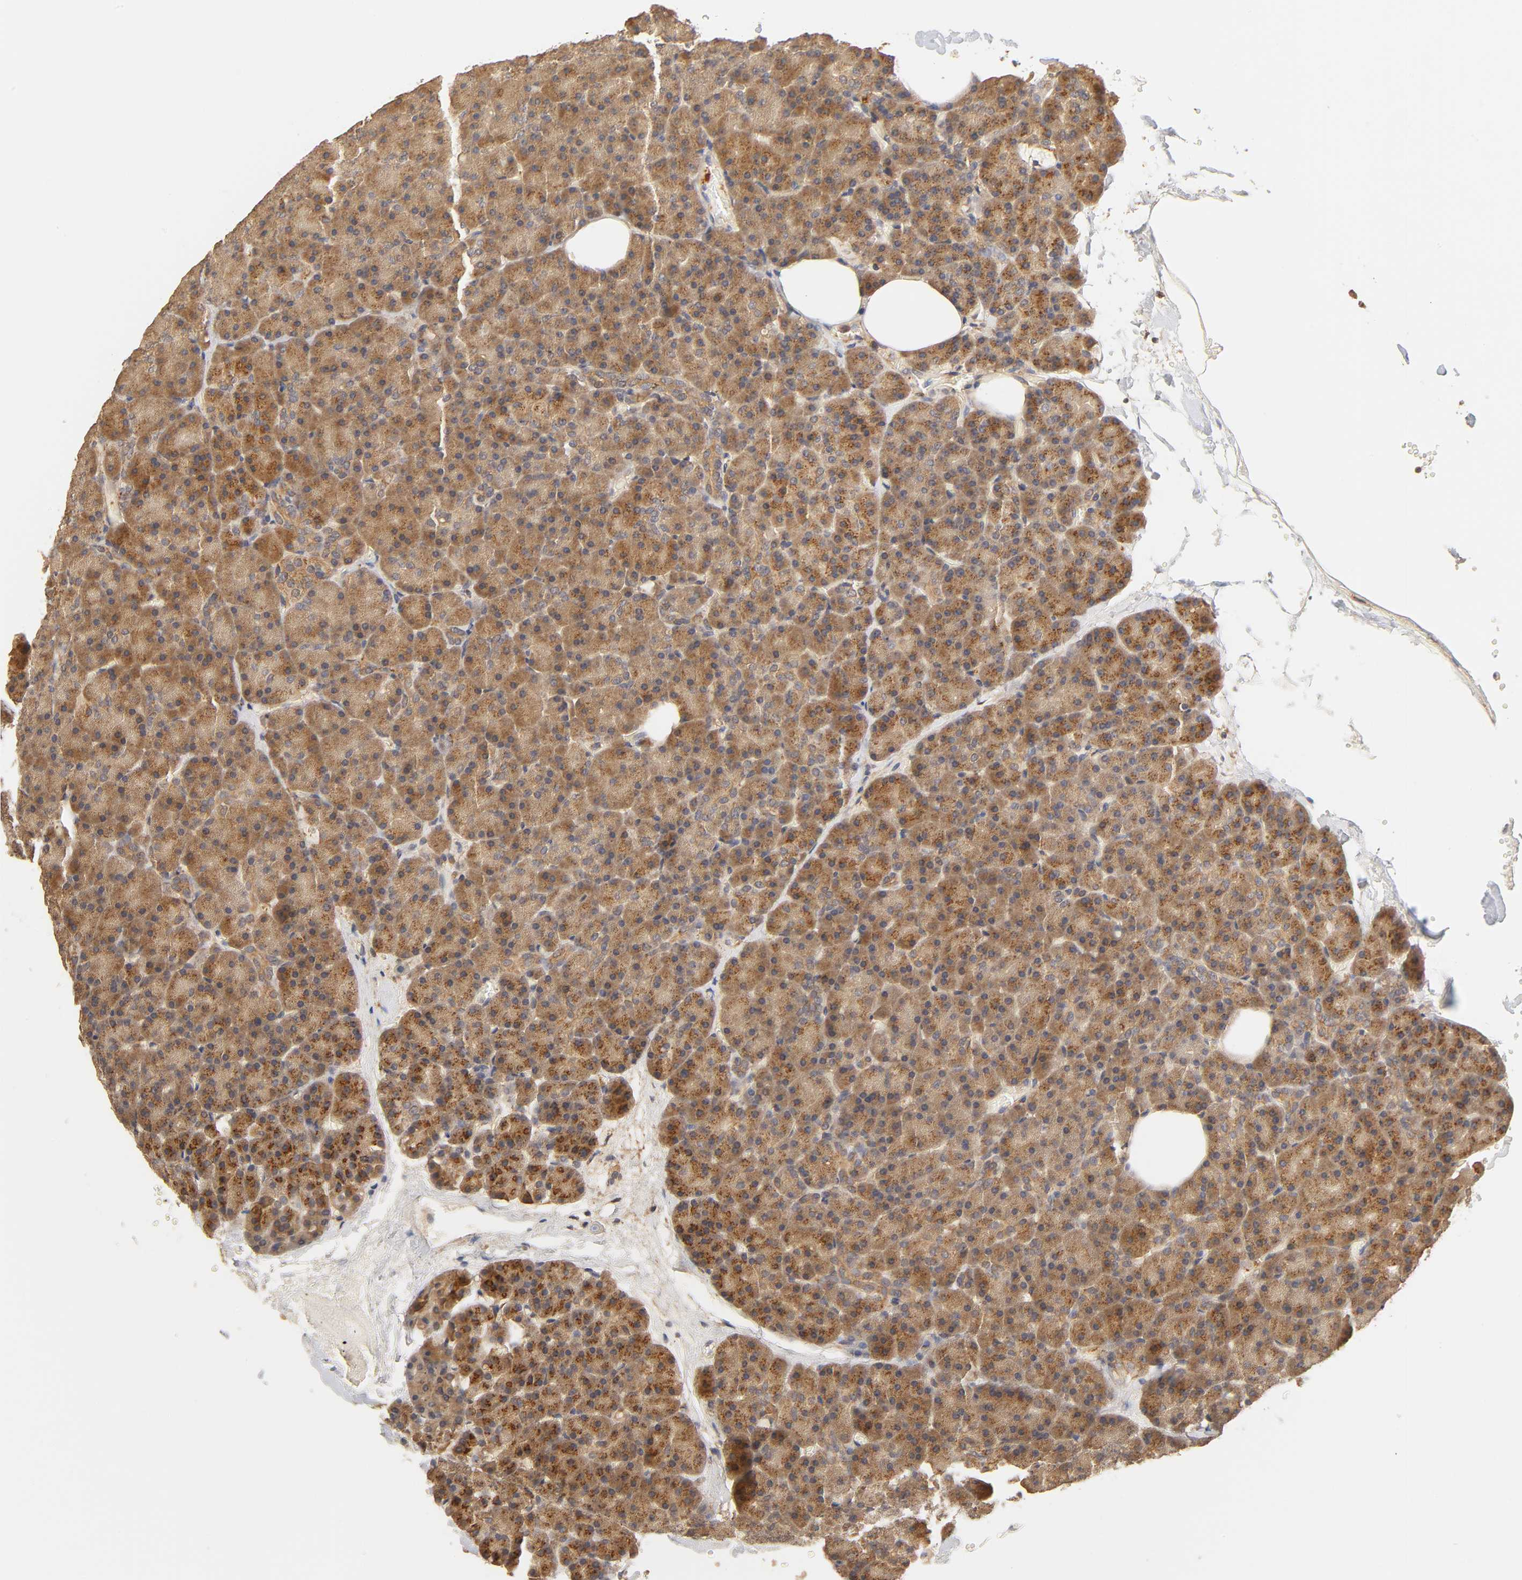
{"staining": {"intensity": "strong", "quantity": ">75%", "location": "cytoplasmic/membranous"}, "tissue": "pancreas", "cell_type": "Exocrine glandular cells", "image_type": "normal", "snomed": [{"axis": "morphology", "description": "Normal tissue, NOS"}, {"axis": "topography", "description": "Pancreas"}], "caption": "This image exhibits unremarkable pancreas stained with IHC to label a protein in brown. The cytoplasmic/membranous of exocrine glandular cells show strong positivity for the protein. Nuclei are counter-stained blue.", "gene": "EPS8", "patient": {"sex": "female", "age": 35}}